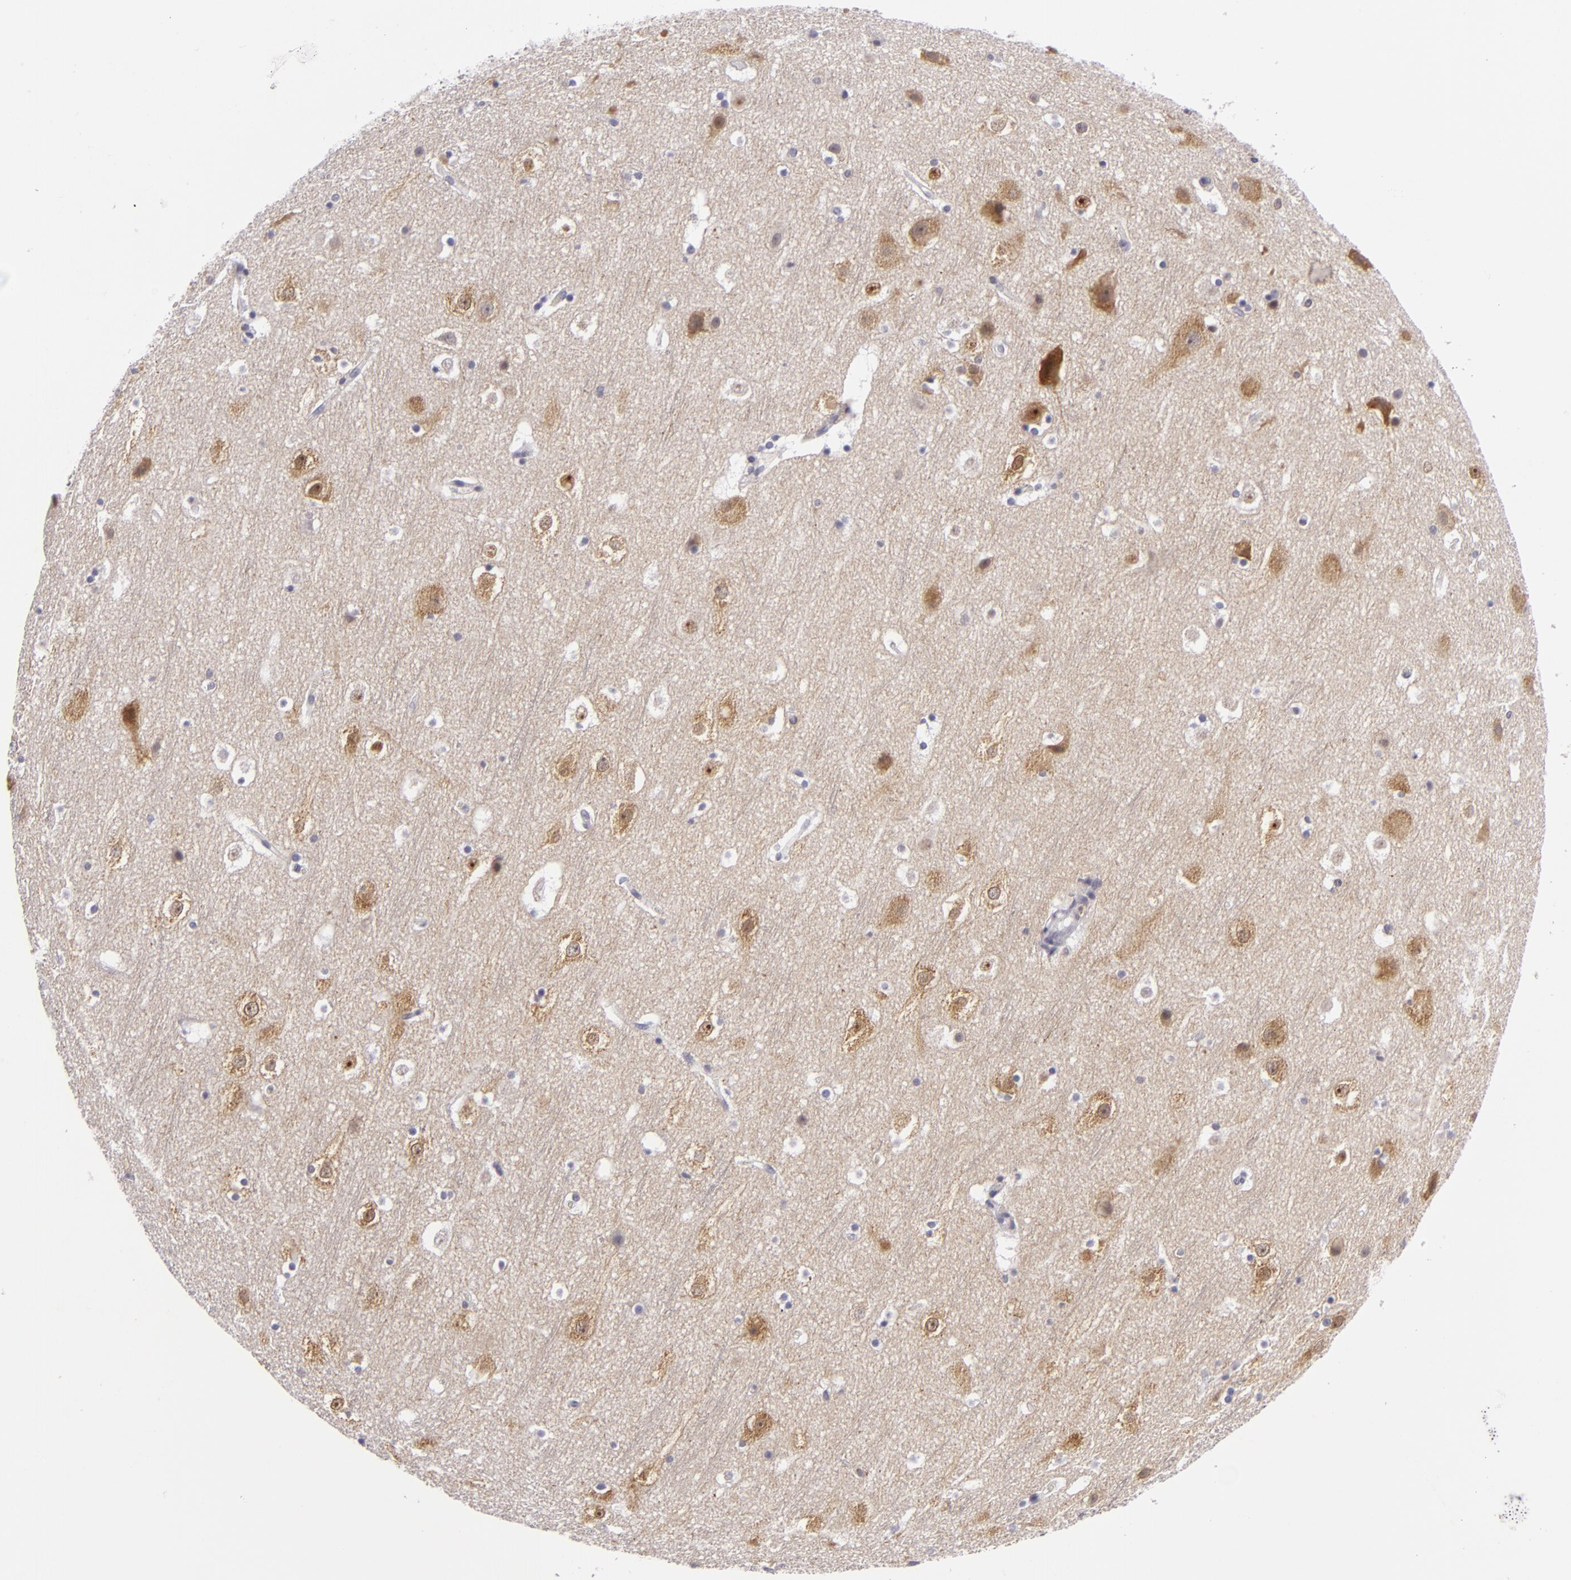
{"staining": {"intensity": "negative", "quantity": "none", "location": "none"}, "tissue": "cerebral cortex", "cell_type": "Endothelial cells", "image_type": "normal", "snomed": [{"axis": "morphology", "description": "Normal tissue, NOS"}, {"axis": "topography", "description": "Cerebral cortex"}], "caption": "The photomicrograph displays no significant staining in endothelial cells of cerebral cortex.", "gene": "KCNAB2", "patient": {"sex": "male", "age": 45}}